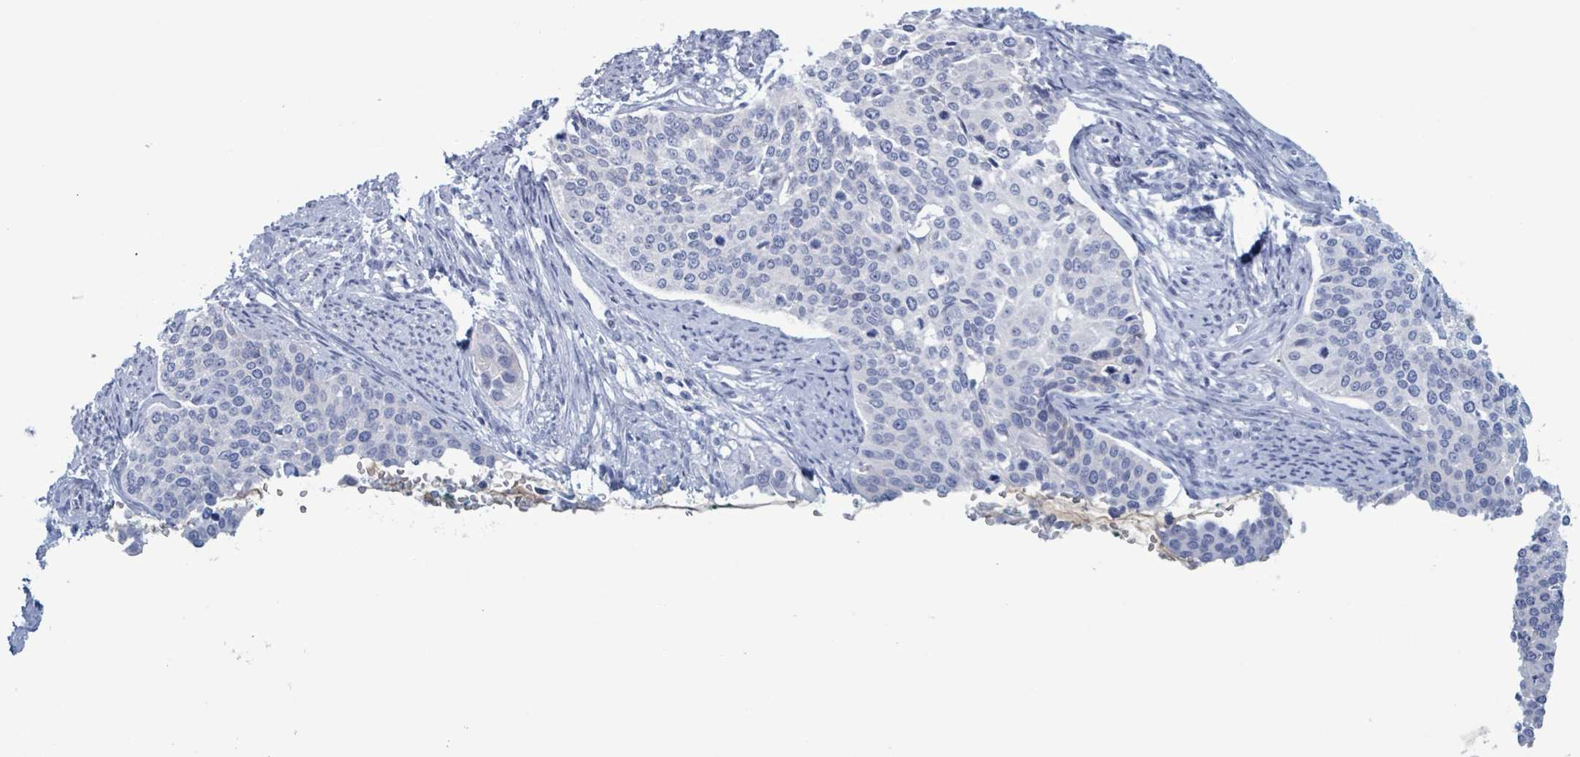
{"staining": {"intensity": "negative", "quantity": "none", "location": "none"}, "tissue": "cervical cancer", "cell_type": "Tumor cells", "image_type": "cancer", "snomed": [{"axis": "morphology", "description": "Squamous cell carcinoma, NOS"}, {"axis": "topography", "description": "Cervix"}], "caption": "An immunohistochemistry image of squamous cell carcinoma (cervical) is shown. There is no staining in tumor cells of squamous cell carcinoma (cervical).", "gene": "KLK4", "patient": {"sex": "female", "age": 44}}